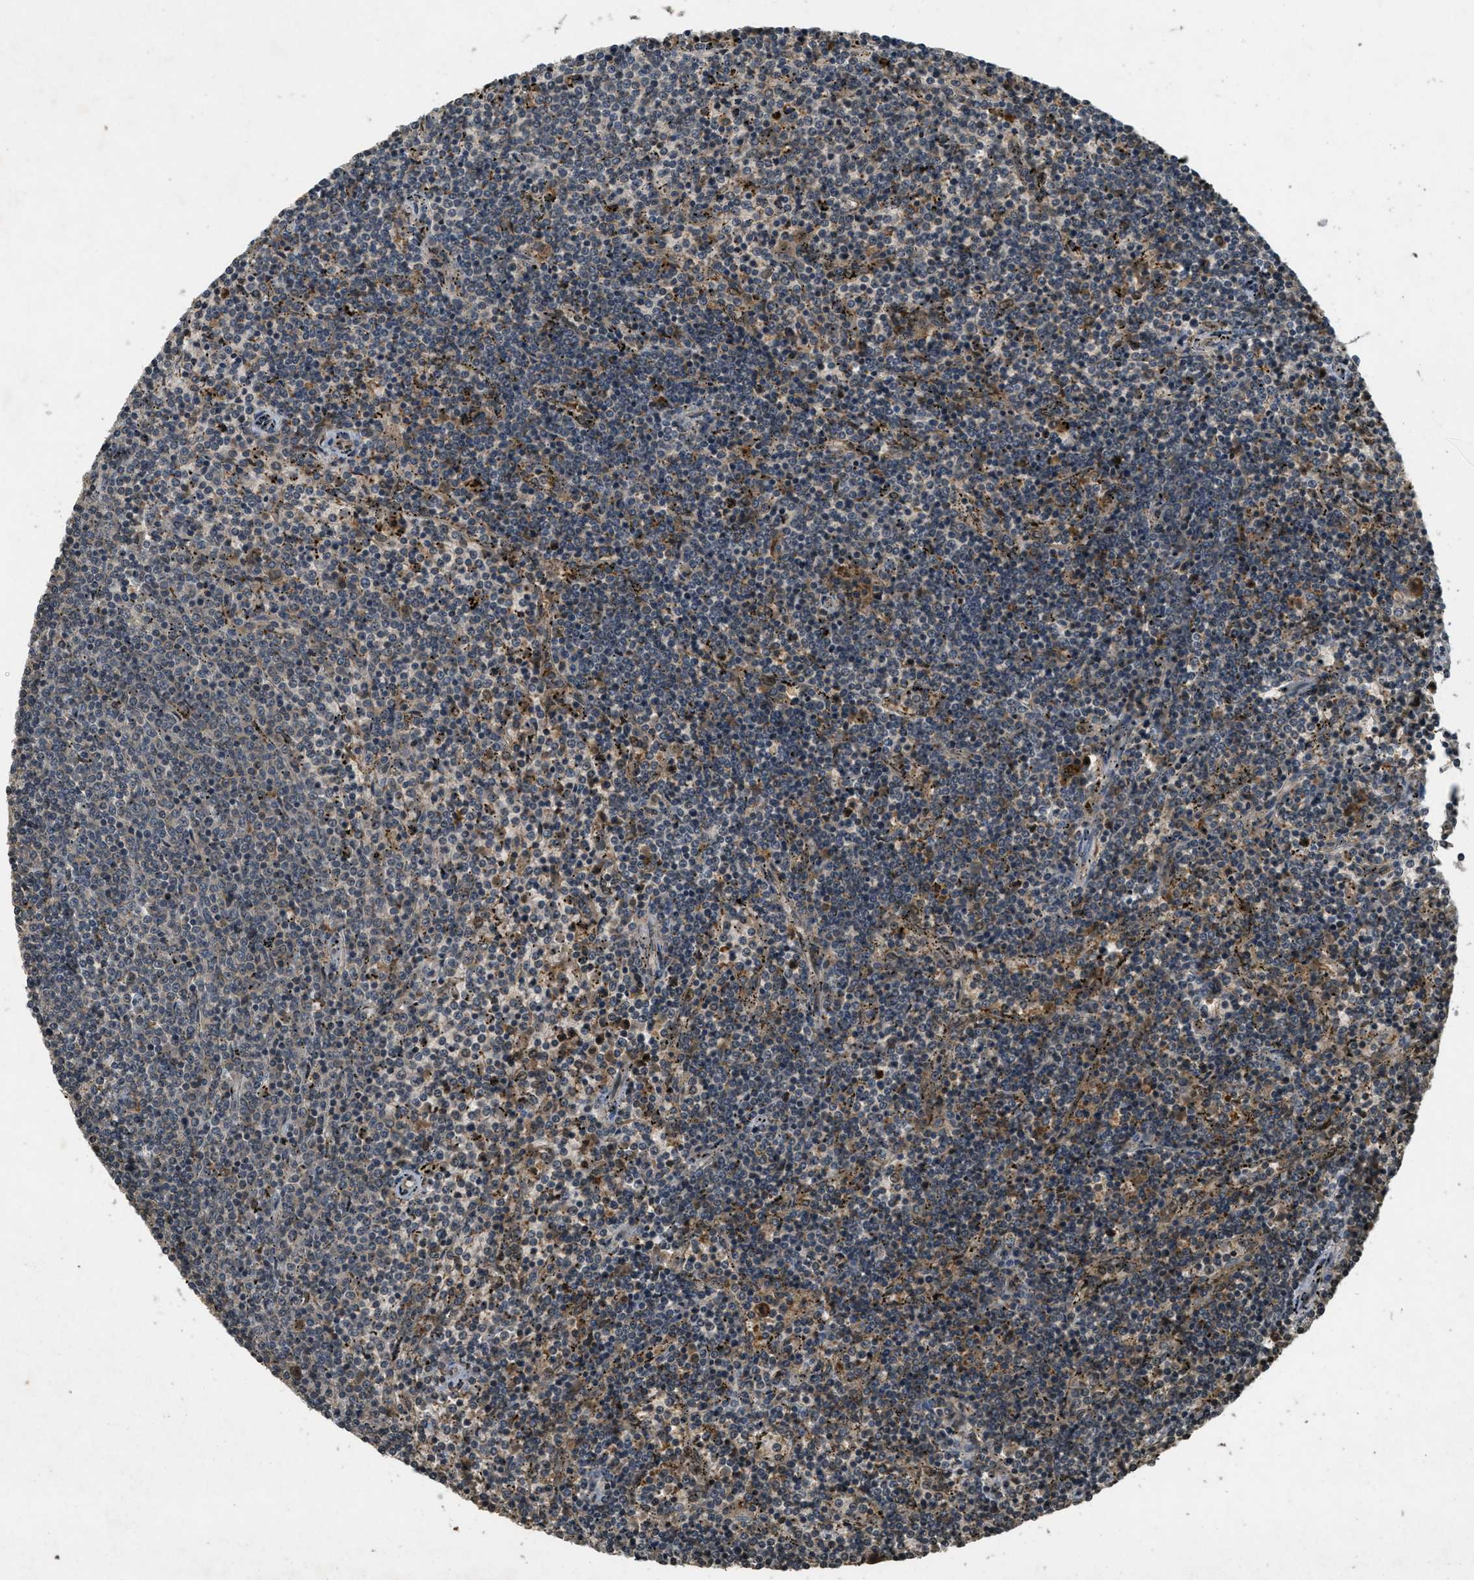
{"staining": {"intensity": "weak", "quantity": ">75%", "location": "cytoplasmic/membranous"}, "tissue": "lymphoma", "cell_type": "Tumor cells", "image_type": "cancer", "snomed": [{"axis": "morphology", "description": "Malignant lymphoma, non-Hodgkin's type, Low grade"}, {"axis": "topography", "description": "Spleen"}], "caption": "Tumor cells display low levels of weak cytoplasmic/membranous staining in approximately >75% of cells in malignant lymphoma, non-Hodgkin's type (low-grade).", "gene": "ATG7", "patient": {"sex": "female", "age": 50}}